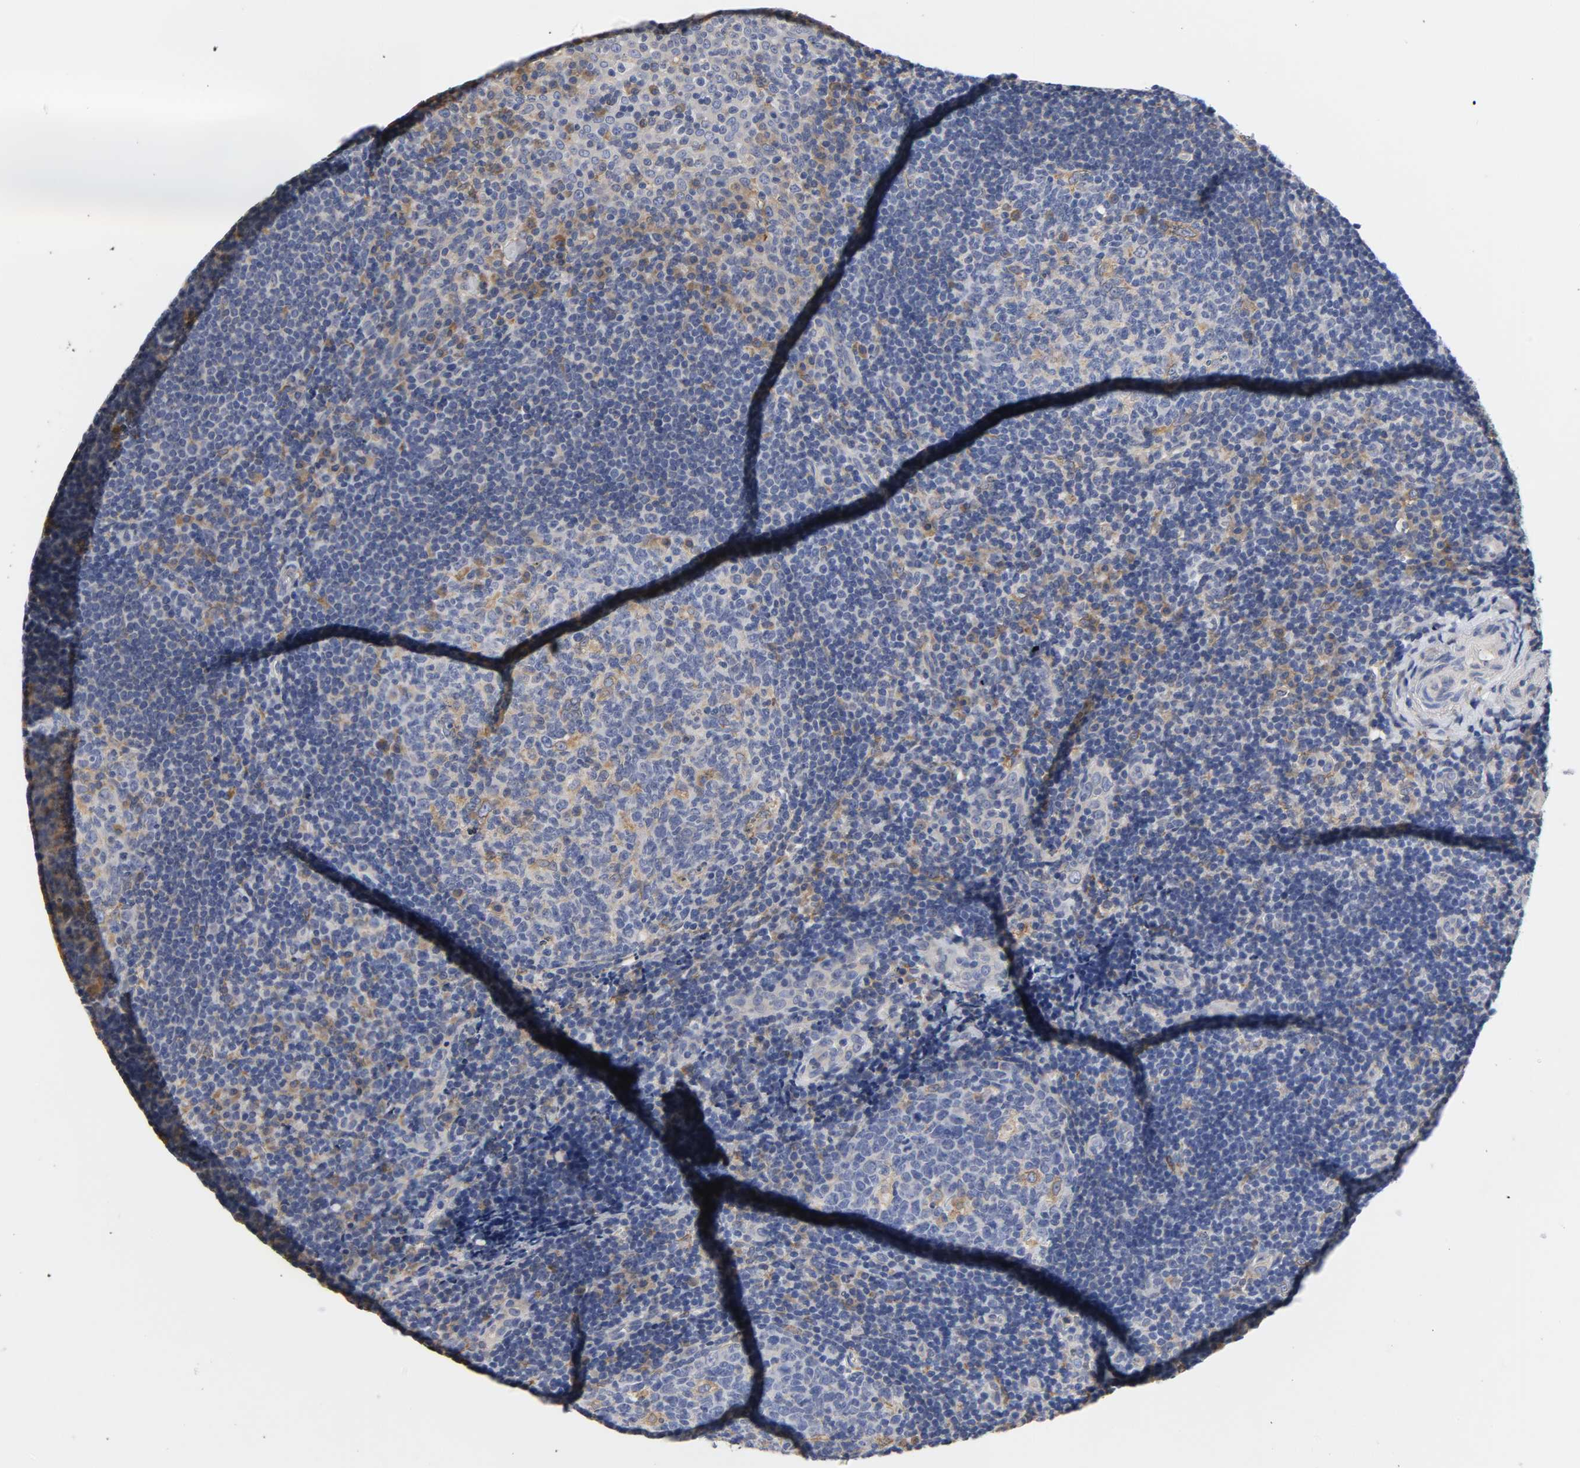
{"staining": {"intensity": "moderate", "quantity": "<25%", "location": "cytoplasmic/membranous"}, "tissue": "tonsil", "cell_type": "Germinal center cells", "image_type": "normal", "snomed": [{"axis": "morphology", "description": "Normal tissue, NOS"}, {"axis": "topography", "description": "Tonsil"}], "caption": "Brown immunohistochemical staining in normal tonsil shows moderate cytoplasmic/membranous positivity in about <25% of germinal center cells.", "gene": "HCK", "patient": {"sex": "female", "age": 40}}